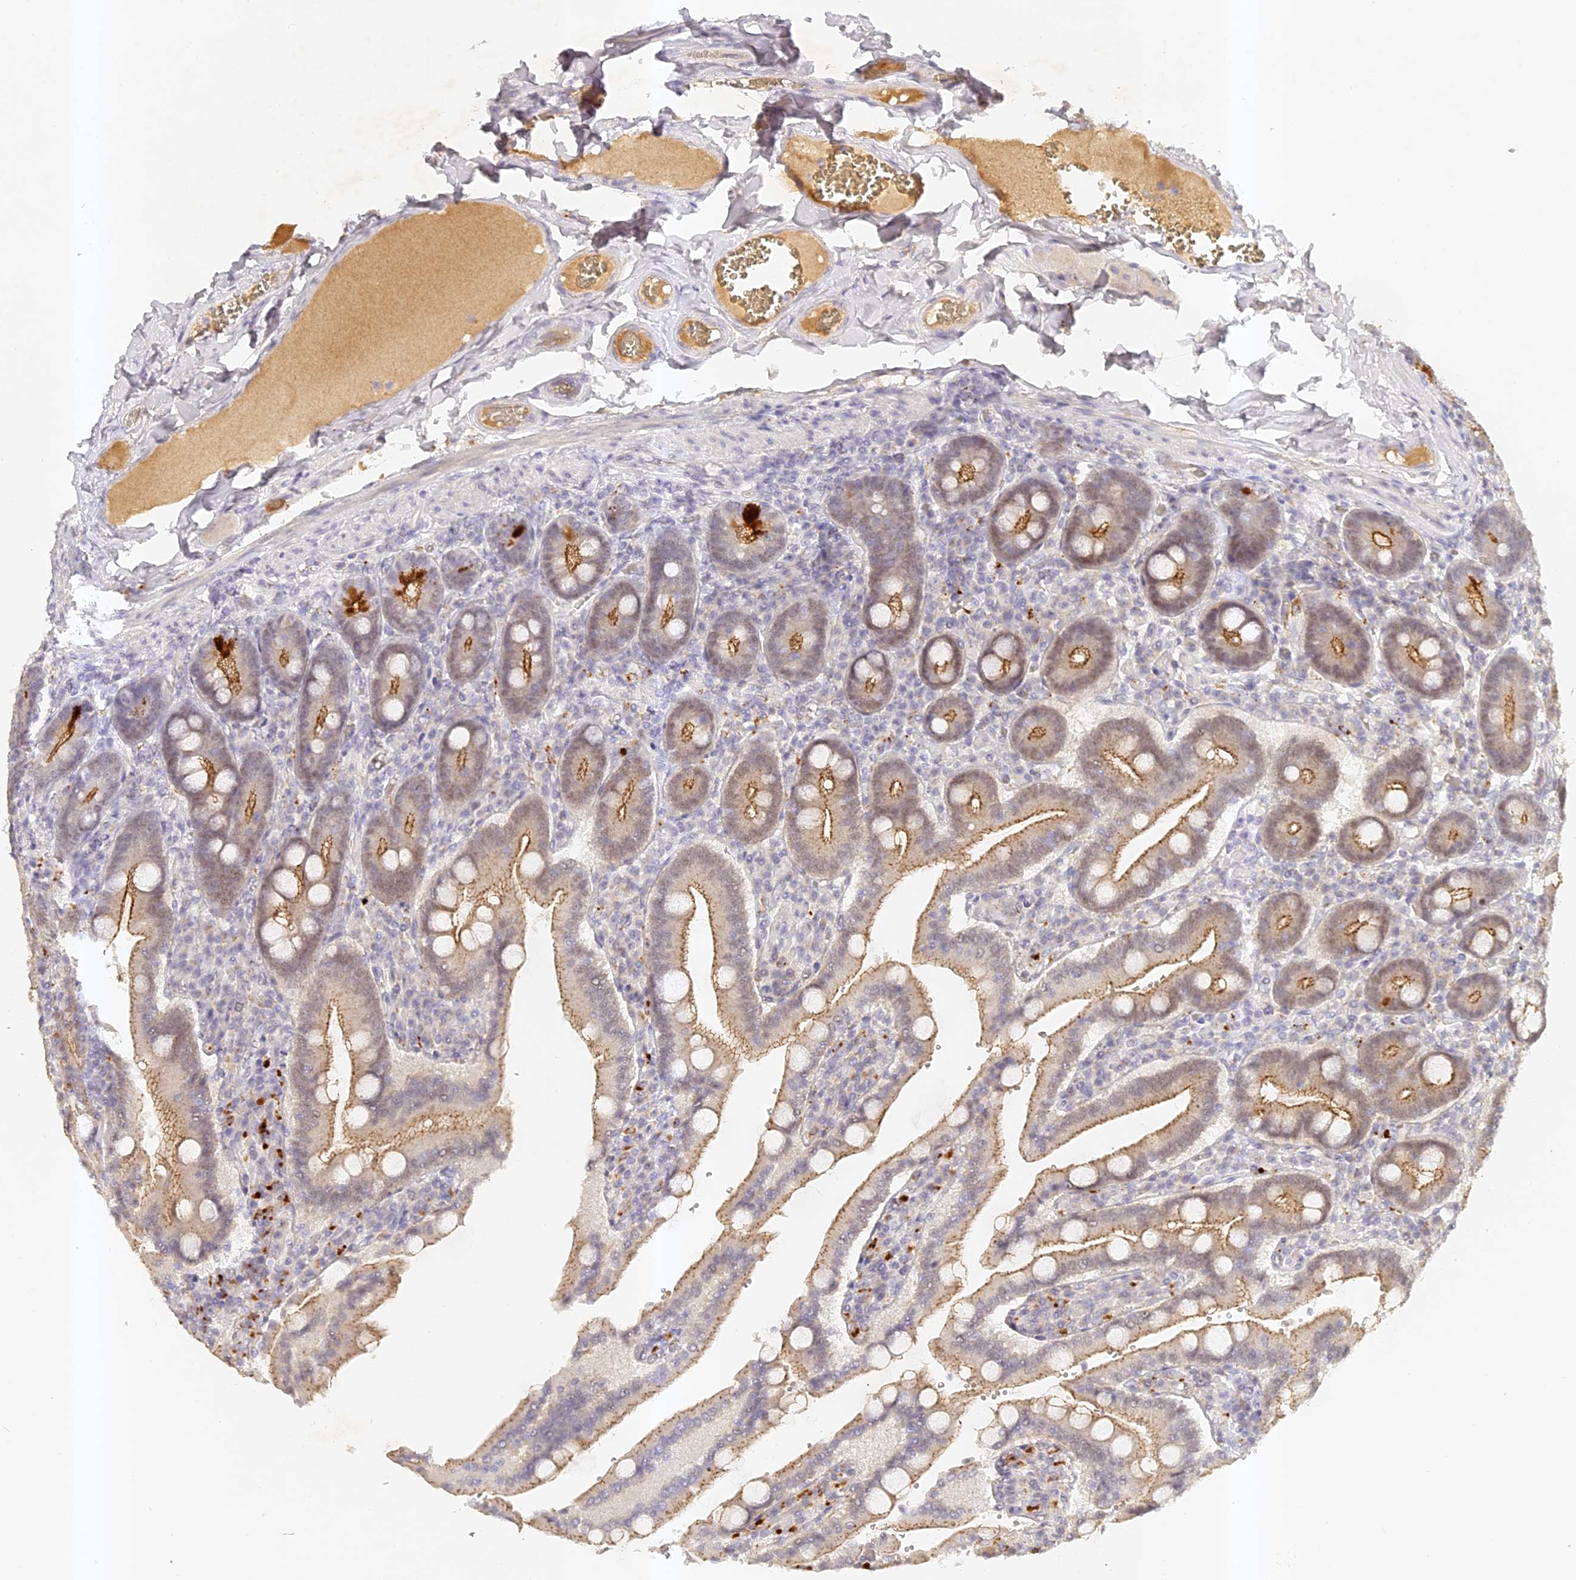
{"staining": {"intensity": "moderate", "quantity": "25%-75%", "location": "cytoplasmic/membranous,nuclear"}, "tissue": "duodenum", "cell_type": "Glandular cells", "image_type": "normal", "snomed": [{"axis": "morphology", "description": "Normal tissue, NOS"}, {"axis": "topography", "description": "Duodenum"}], "caption": "The micrograph demonstrates staining of unremarkable duodenum, revealing moderate cytoplasmic/membranous,nuclear protein expression (brown color) within glandular cells. The staining was performed using DAB (3,3'-diaminobenzidine) to visualize the protein expression in brown, while the nuclei were stained in blue with hematoxylin (Magnification: 20x).", "gene": "ELL3", "patient": {"sex": "female", "age": 62}}